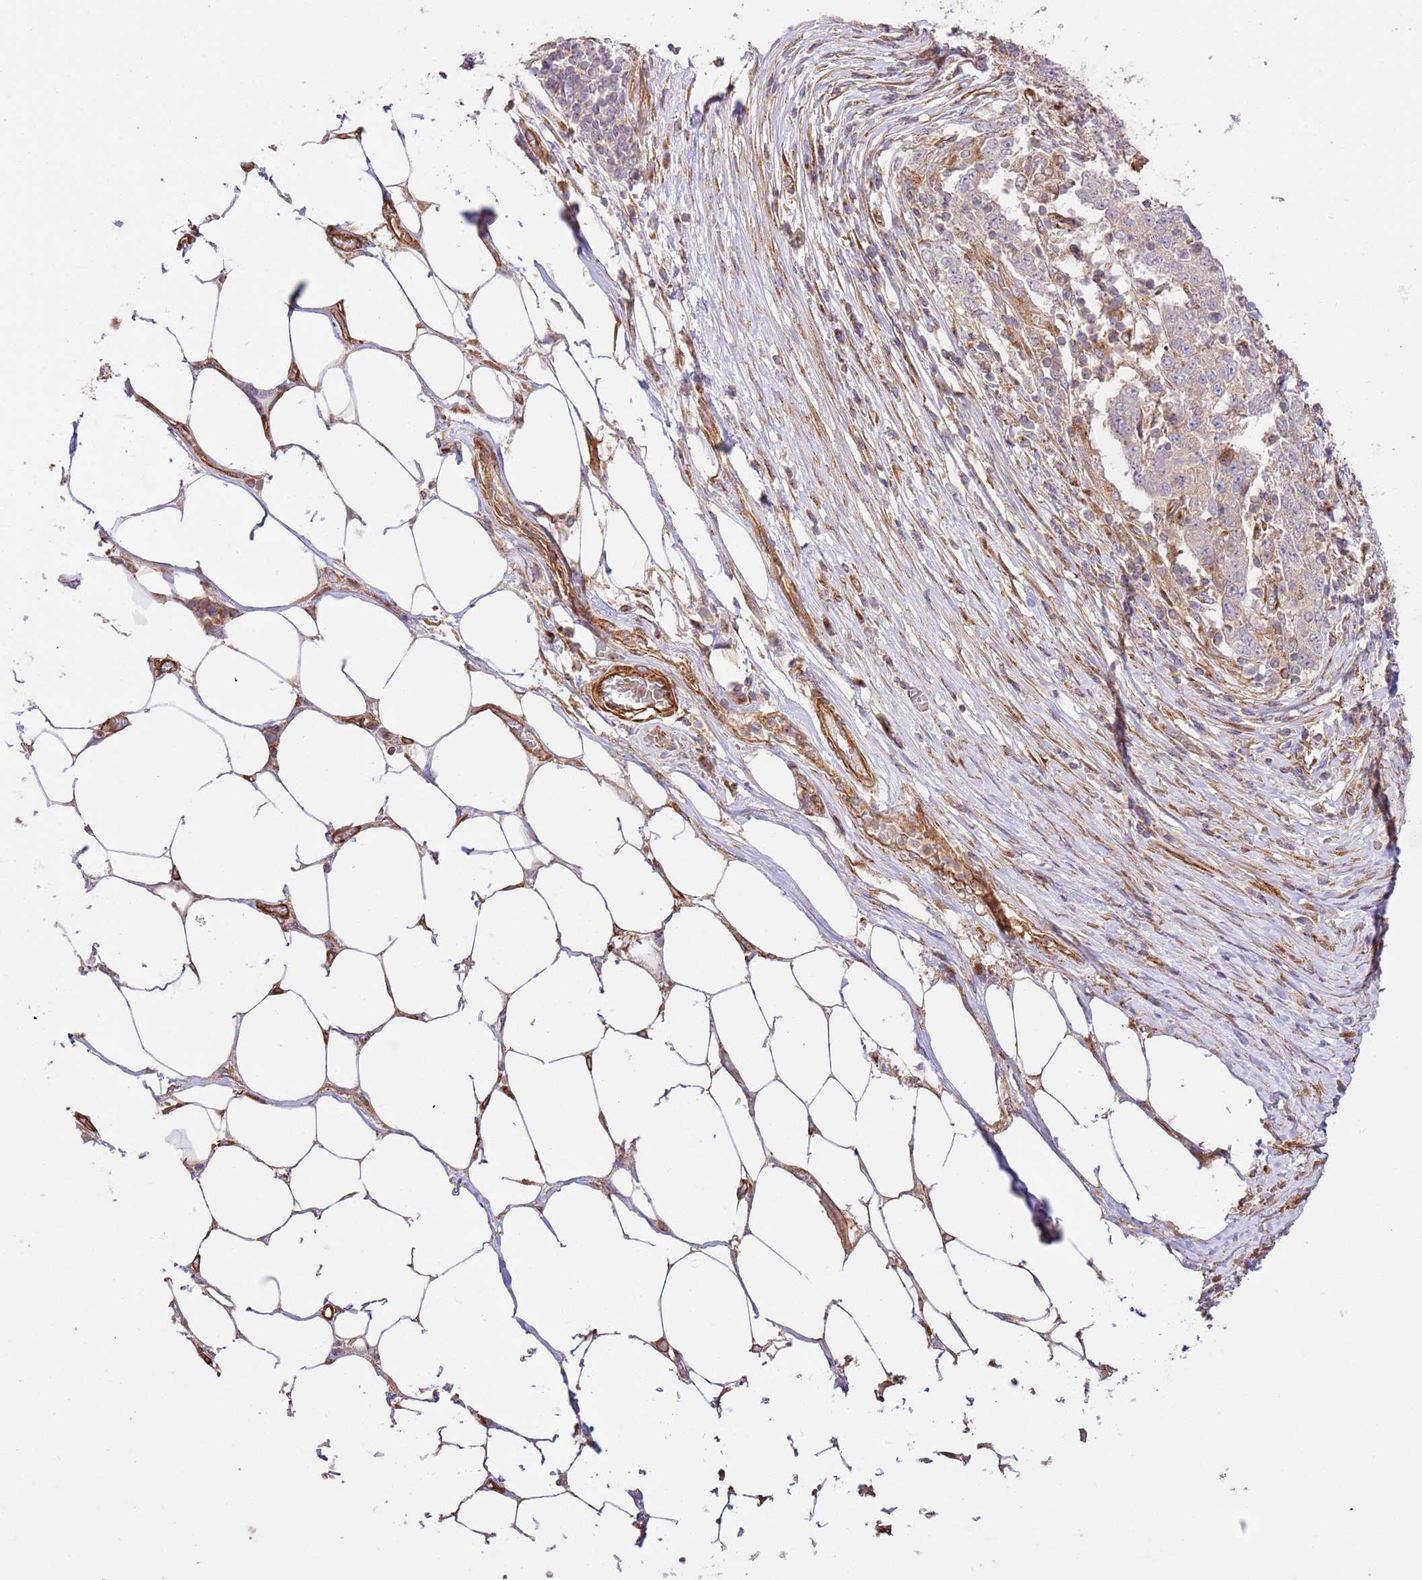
{"staining": {"intensity": "weak", "quantity": "<25%", "location": "cytoplasmic/membranous"}, "tissue": "stomach cancer", "cell_type": "Tumor cells", "image_type": "cancer", "snomed": [{"axis": "morphology", "description": "Adenocarcinoma, NOS"}, {"axis": "topography", "description": "Stomach"}], "caption": "Tumor cells show no significant protein expression in stomach adenocarcinoma.", "gene": "ZBTB39", "patient": {"sex": "male", "age": 59}}